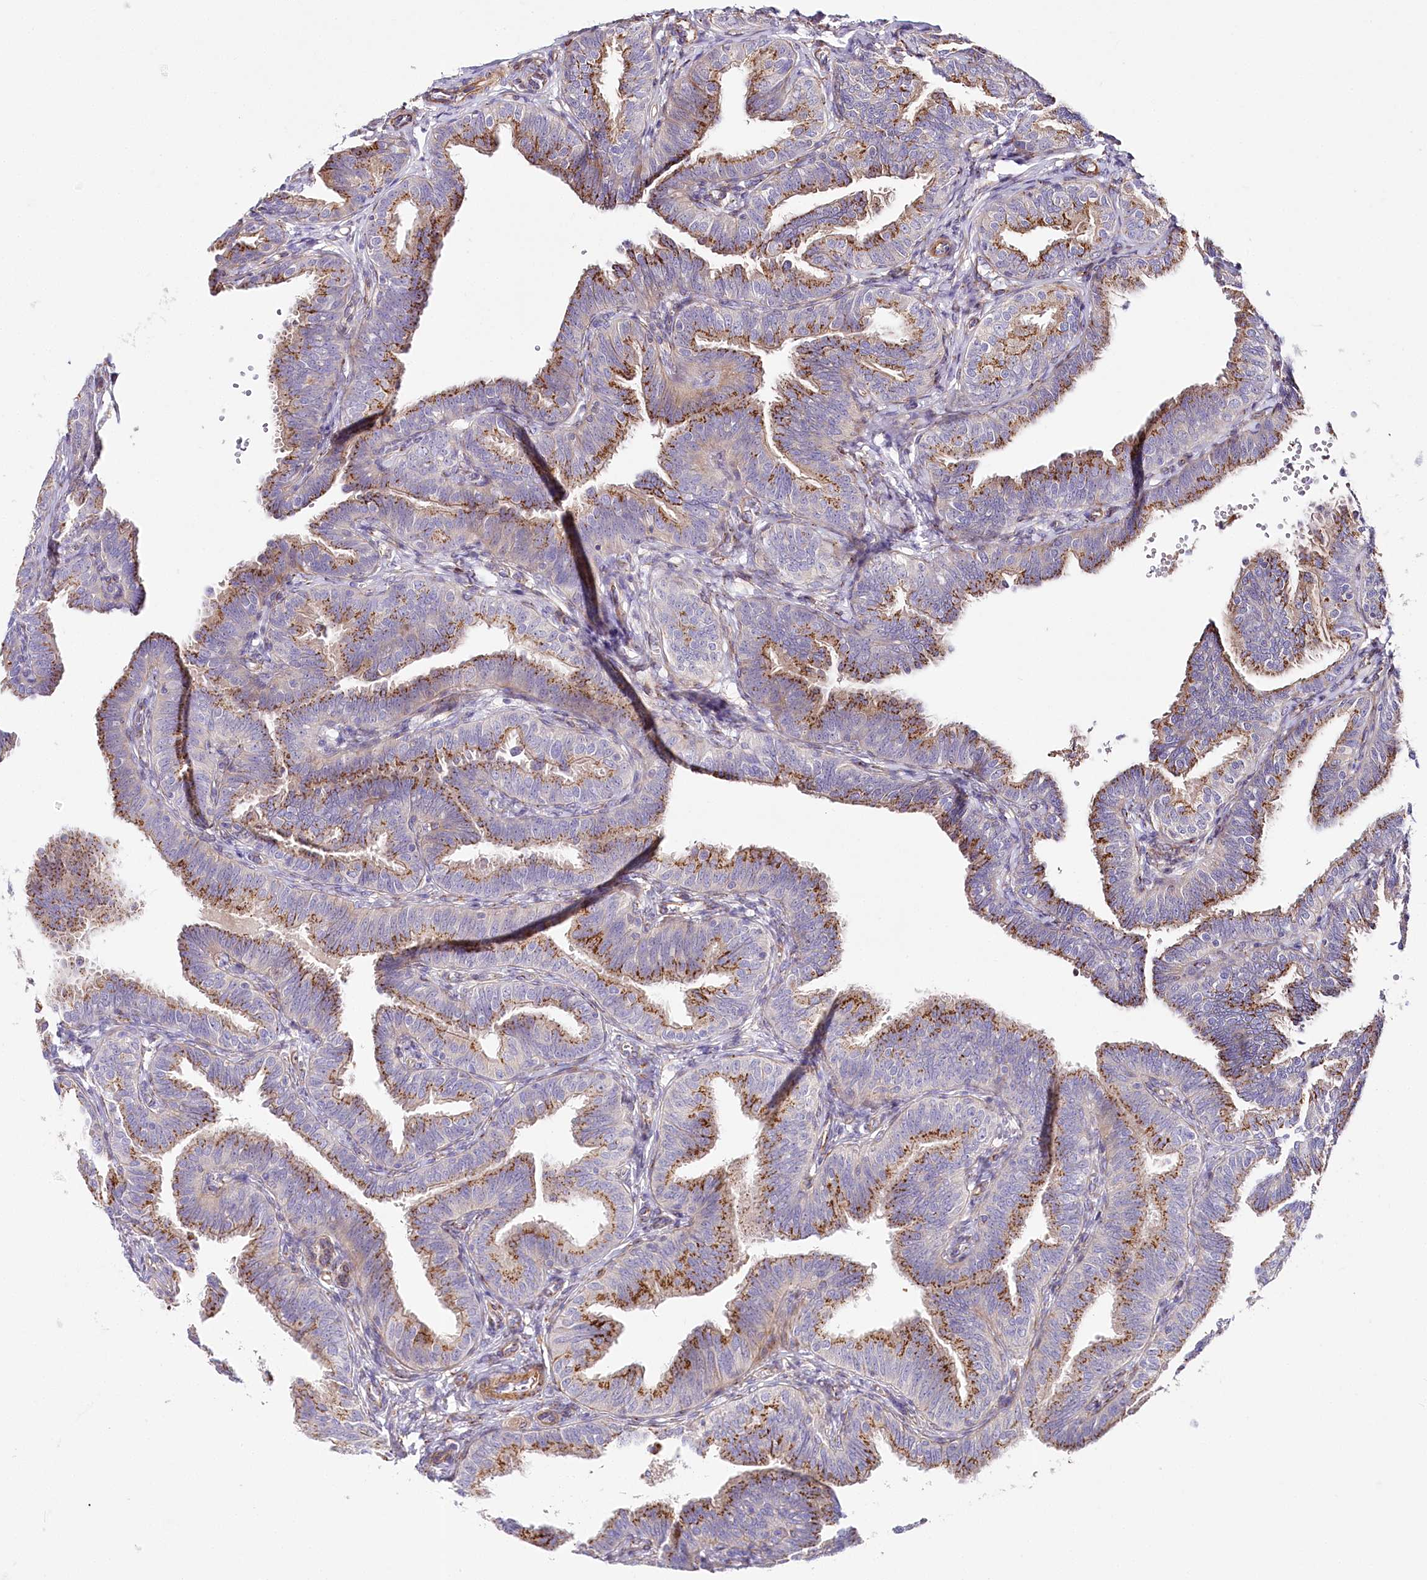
{"staining": {"intensity": "strong", "quantity": "25%-75%", "location": "cytoplasmic/membranous"}, "tissue": "fallopian tube", "cell_type": "Glandular cells", "image_type": "normal", "snomed": [{"axis": "morphology", "description": "Normal tissue, NOS"}, {"axis": "topography", "description": "Fallopian tube"}], "caption": "Fallopian tube stained for a protein (brown) shows strong cytoplasmic/membranous positive positivity in approximately 25%-75% of glandular cells.", "gene": "ABRAXAS2", "patient": {"sex": "female", "age": 35}}